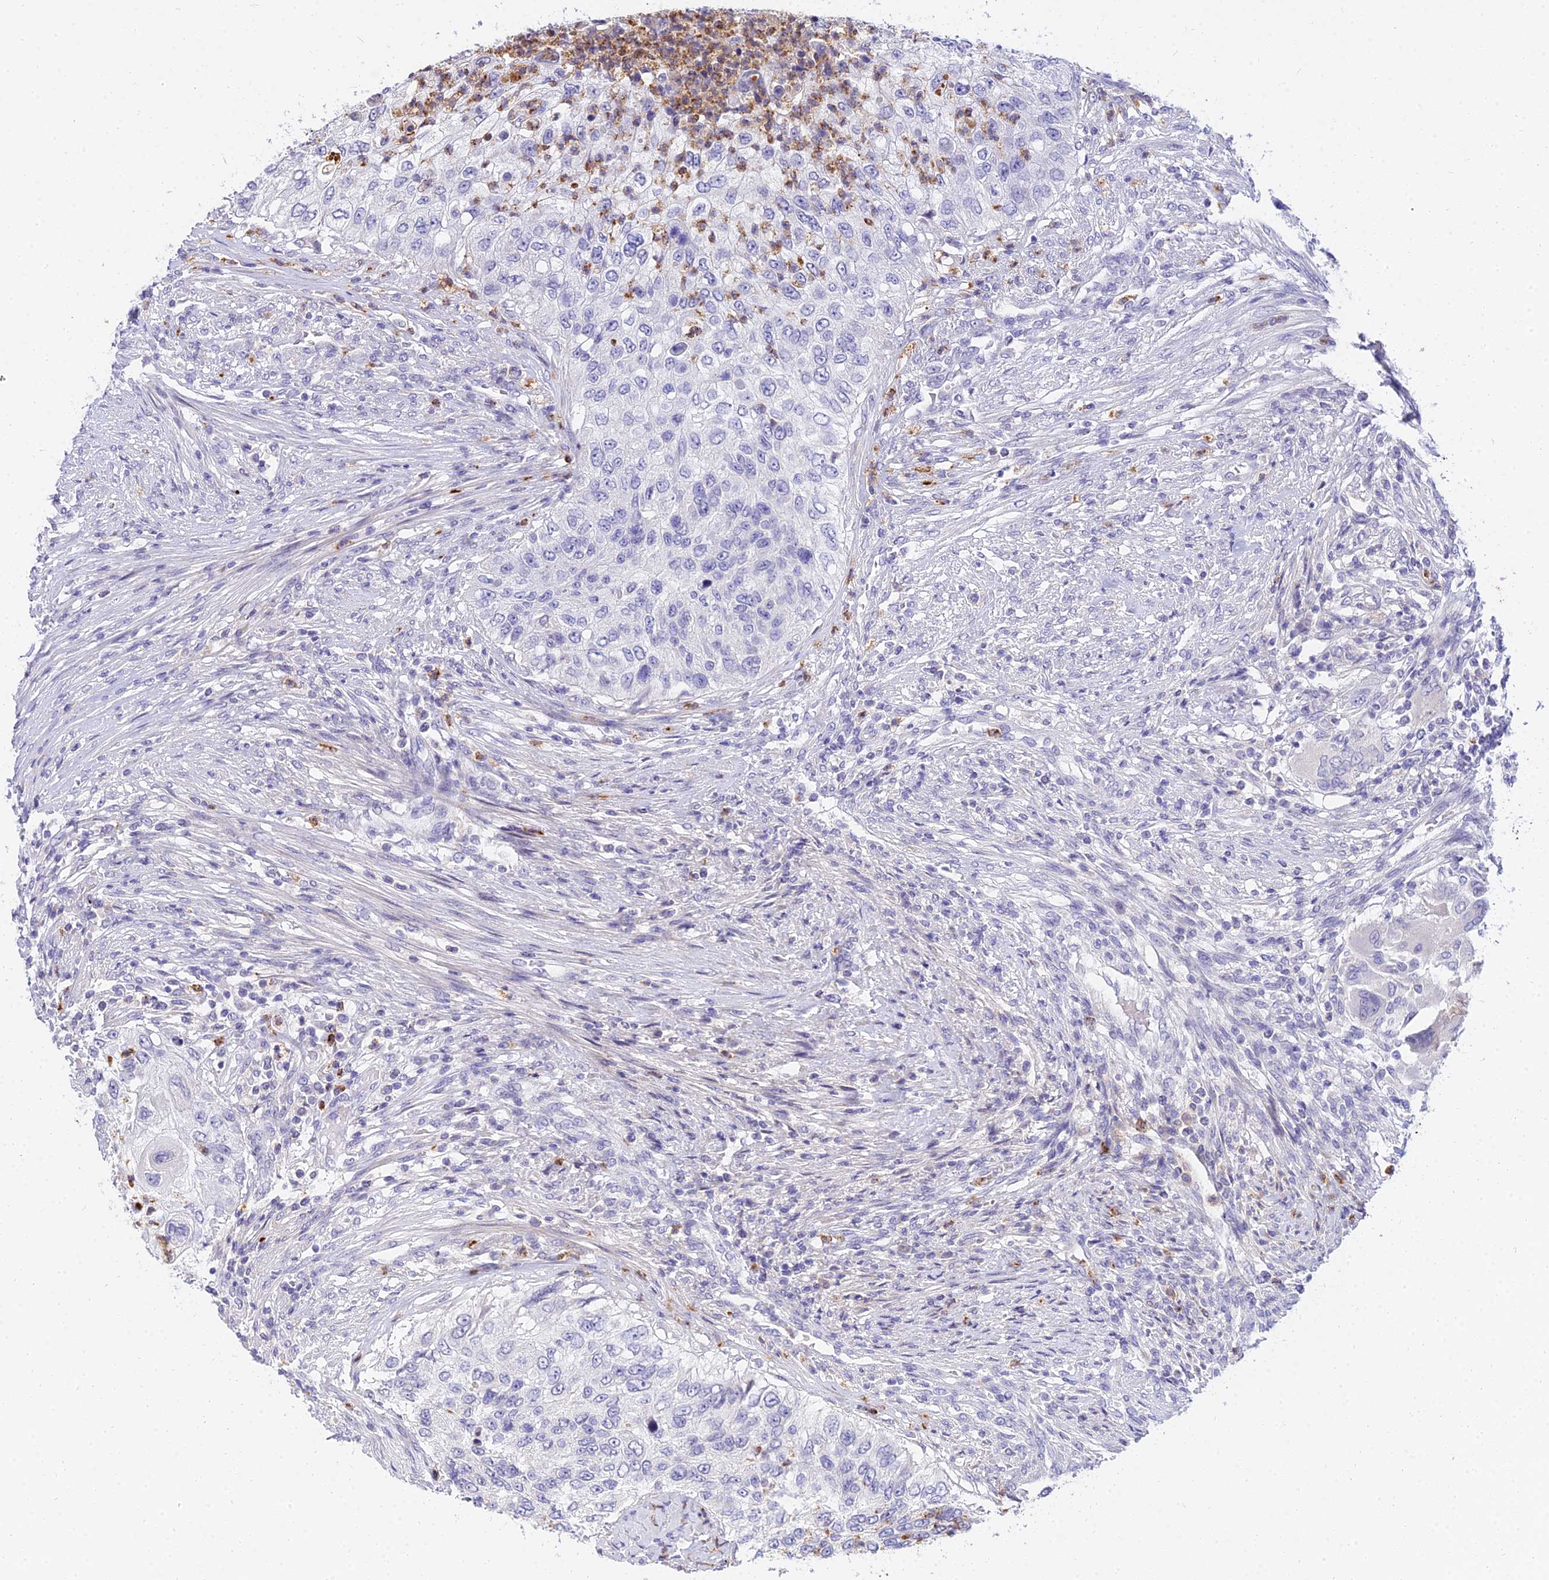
{"staining": {"intensity": "negative", "quantity": "none", "location": "none"}, "tissue": "urothelial cancer", "cell_type": "Tumor cells", "image_type": "cancer", "snomed": [{"axis": "morphology", "description": "Urothelial carcinoma, High grade"}, {"axis": "topography", "description": "Urinary bladder"}], "caption": "High power microscopy histopathology image of an immunohistochemistry (IHC) image of urothelial cancer, revealing no significant positivity in tumor cells.", "gene": "VWC2L", "patient": {"sex": "female", "age": 60}}